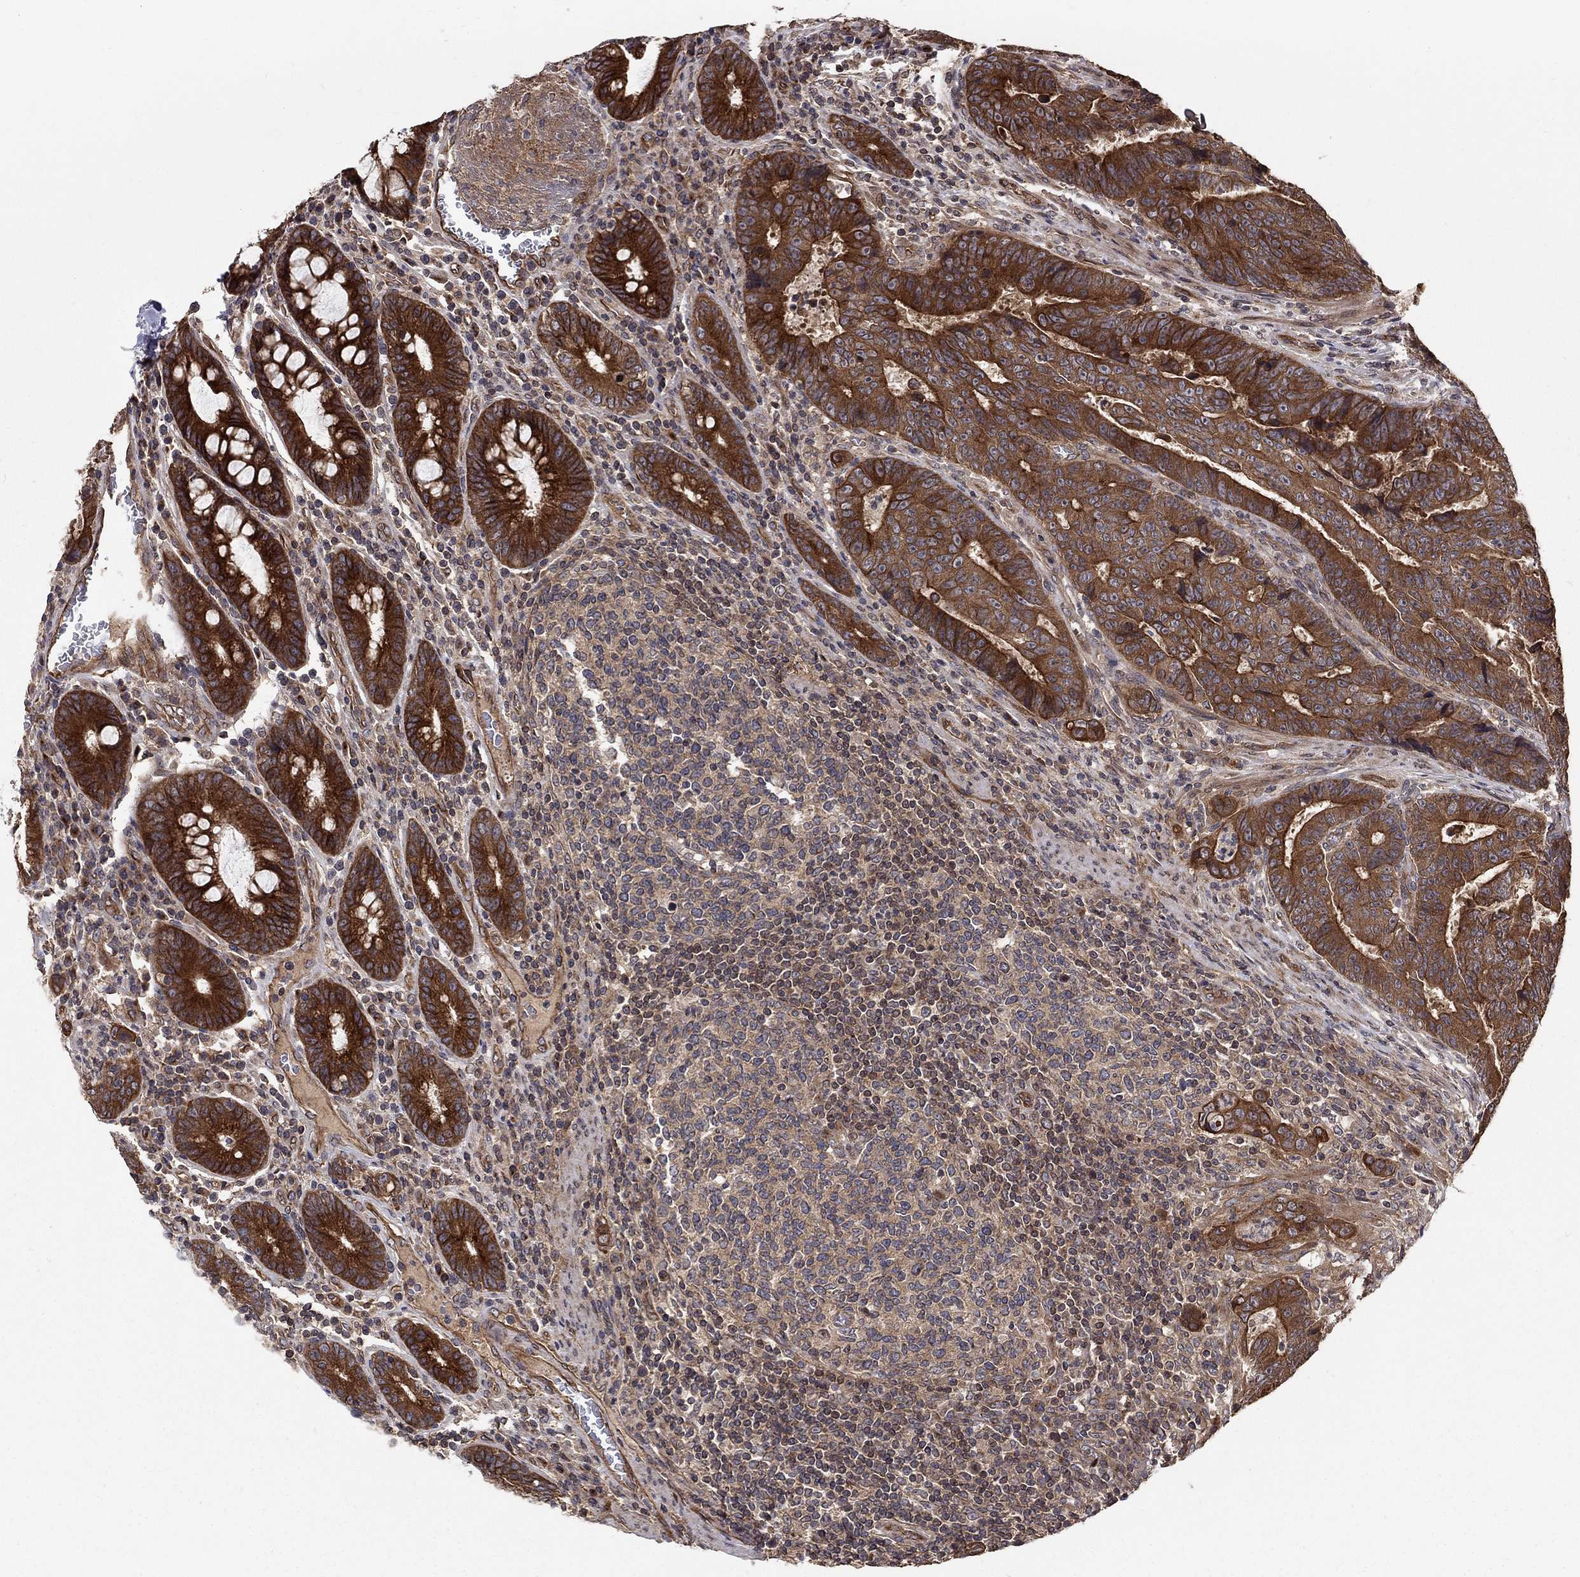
{"staining": {"intensity": "strong", "quantity": ">75%", "location": "cytoplasmic/membranous"}, "tissue": "colorectal cancer", "cell_type": "Tumor cells", "image_type": "cancer", "snomed": [{"axis": "morphology", "description": "Adenocarcinoma, NOS"}, {"axis": "topography", "description": "Colon"}], "caption": "Immunohistochemistry (IHC) staining of adenocarcinoma (colorectal), which shows high levels of strong cytoplasmic/membranous expression in approximately >75% of tumor cells indicating strong cytoplasmic/membranous protein expression. The staining was performed using DAB (3,3'-diaminobenzidine) (brown) for protein detection and nuclei were counterstained in hematoxylin (blue).", "gene": "BMERB1", "patient": {"sex": "female", "age": 48}}